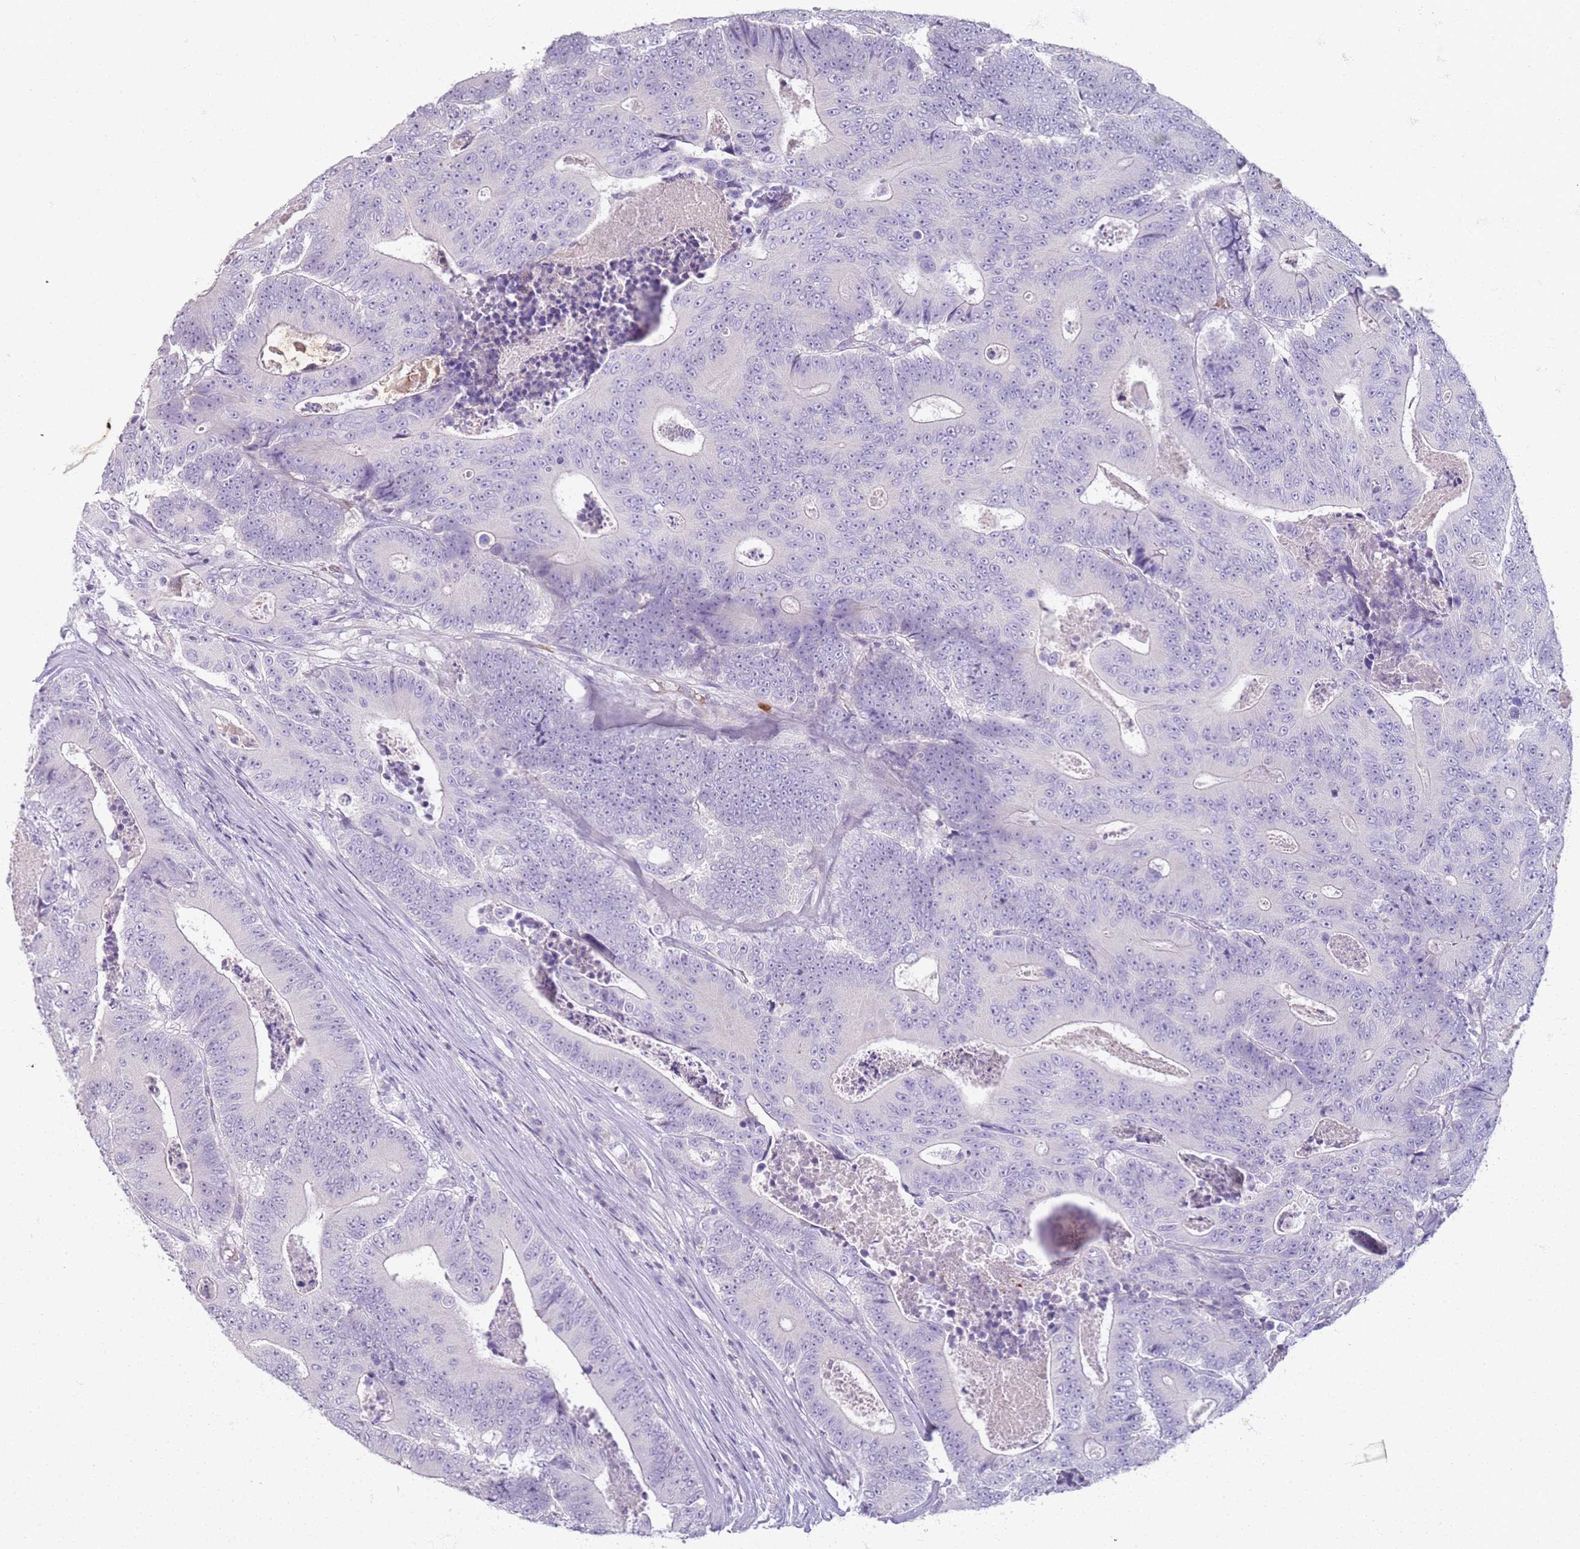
{"staining": {"intensity": "negative", "quantity": "none", "location": "none"}, "tissue": "colorectal cancer", "cell_type": "Tumor cells", "image_type": "cancer", "snomed": [{"axis": "morphology", "description": "Adenocarcinoma, NOS"}, {"axis": "topography", "description": "Colon"}], "caption": "Adenocarcinoma (colorectal) stained for a protein using IHC demonstrates no positivity tumor cells.", "gene": "CD40LG", "patient": {"sex": "male", "age": 83}}